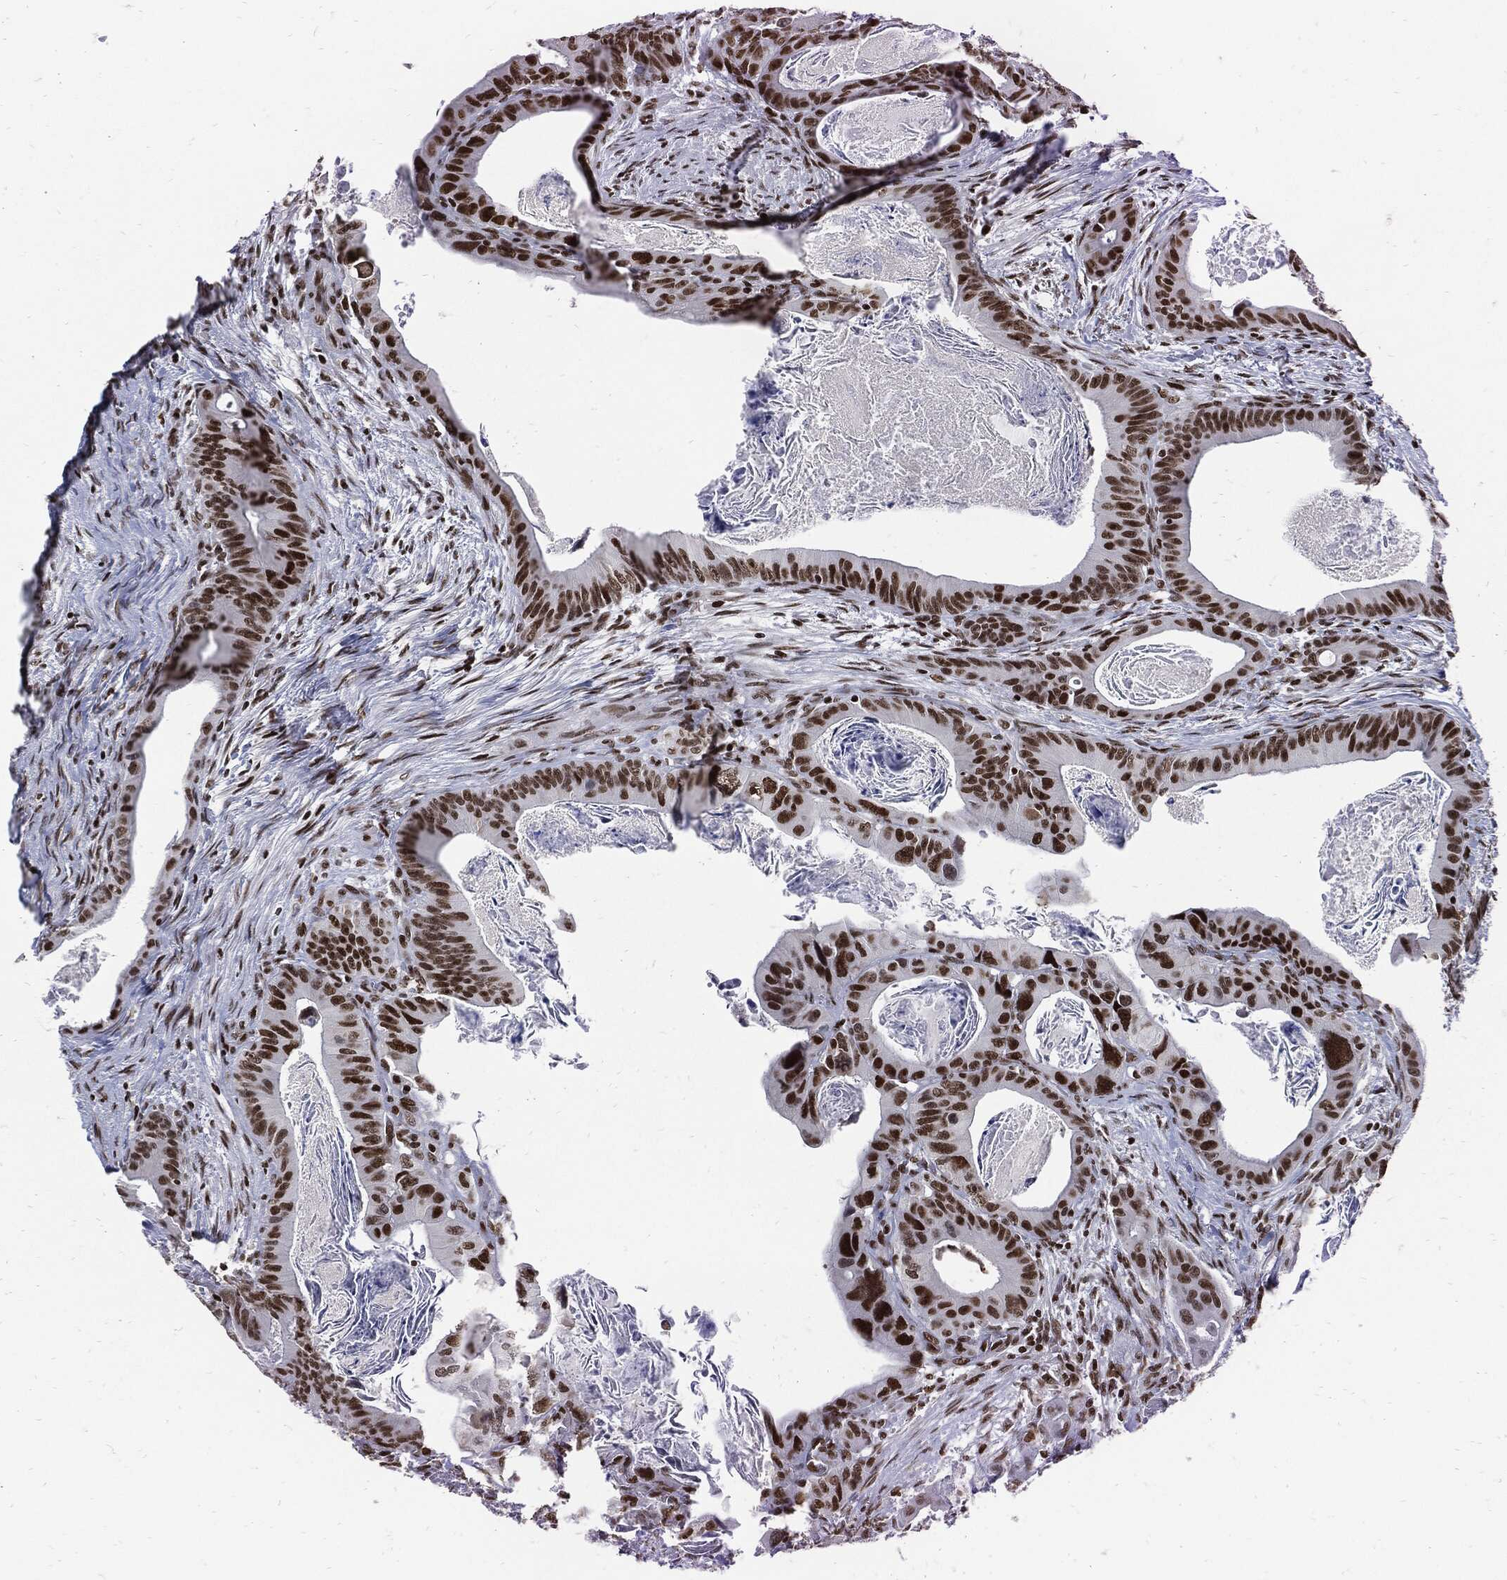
{"staining": {"intensity": "strong", "quantity": ">75%", "location": "nuclear"}, "tissue": "colorectal cancer", "cell_type": "Tumor cells", "image_type": "cancer", "snomed": [{"axis": "morphology", "description": "Adenocarcinoma, NOS"}, {"axis": "topography", "description": "Rectum"}], "caption": "High-magnification brightfield microscopy of colorectal cancer stained with DAB (brown) and counterstained with hematoxylin (blue). tumor cells exhibit strong nuclear expression is present in about>75% of cells.", "gene": "TERF2", "patient": {"sex": "male", "age": 64}}